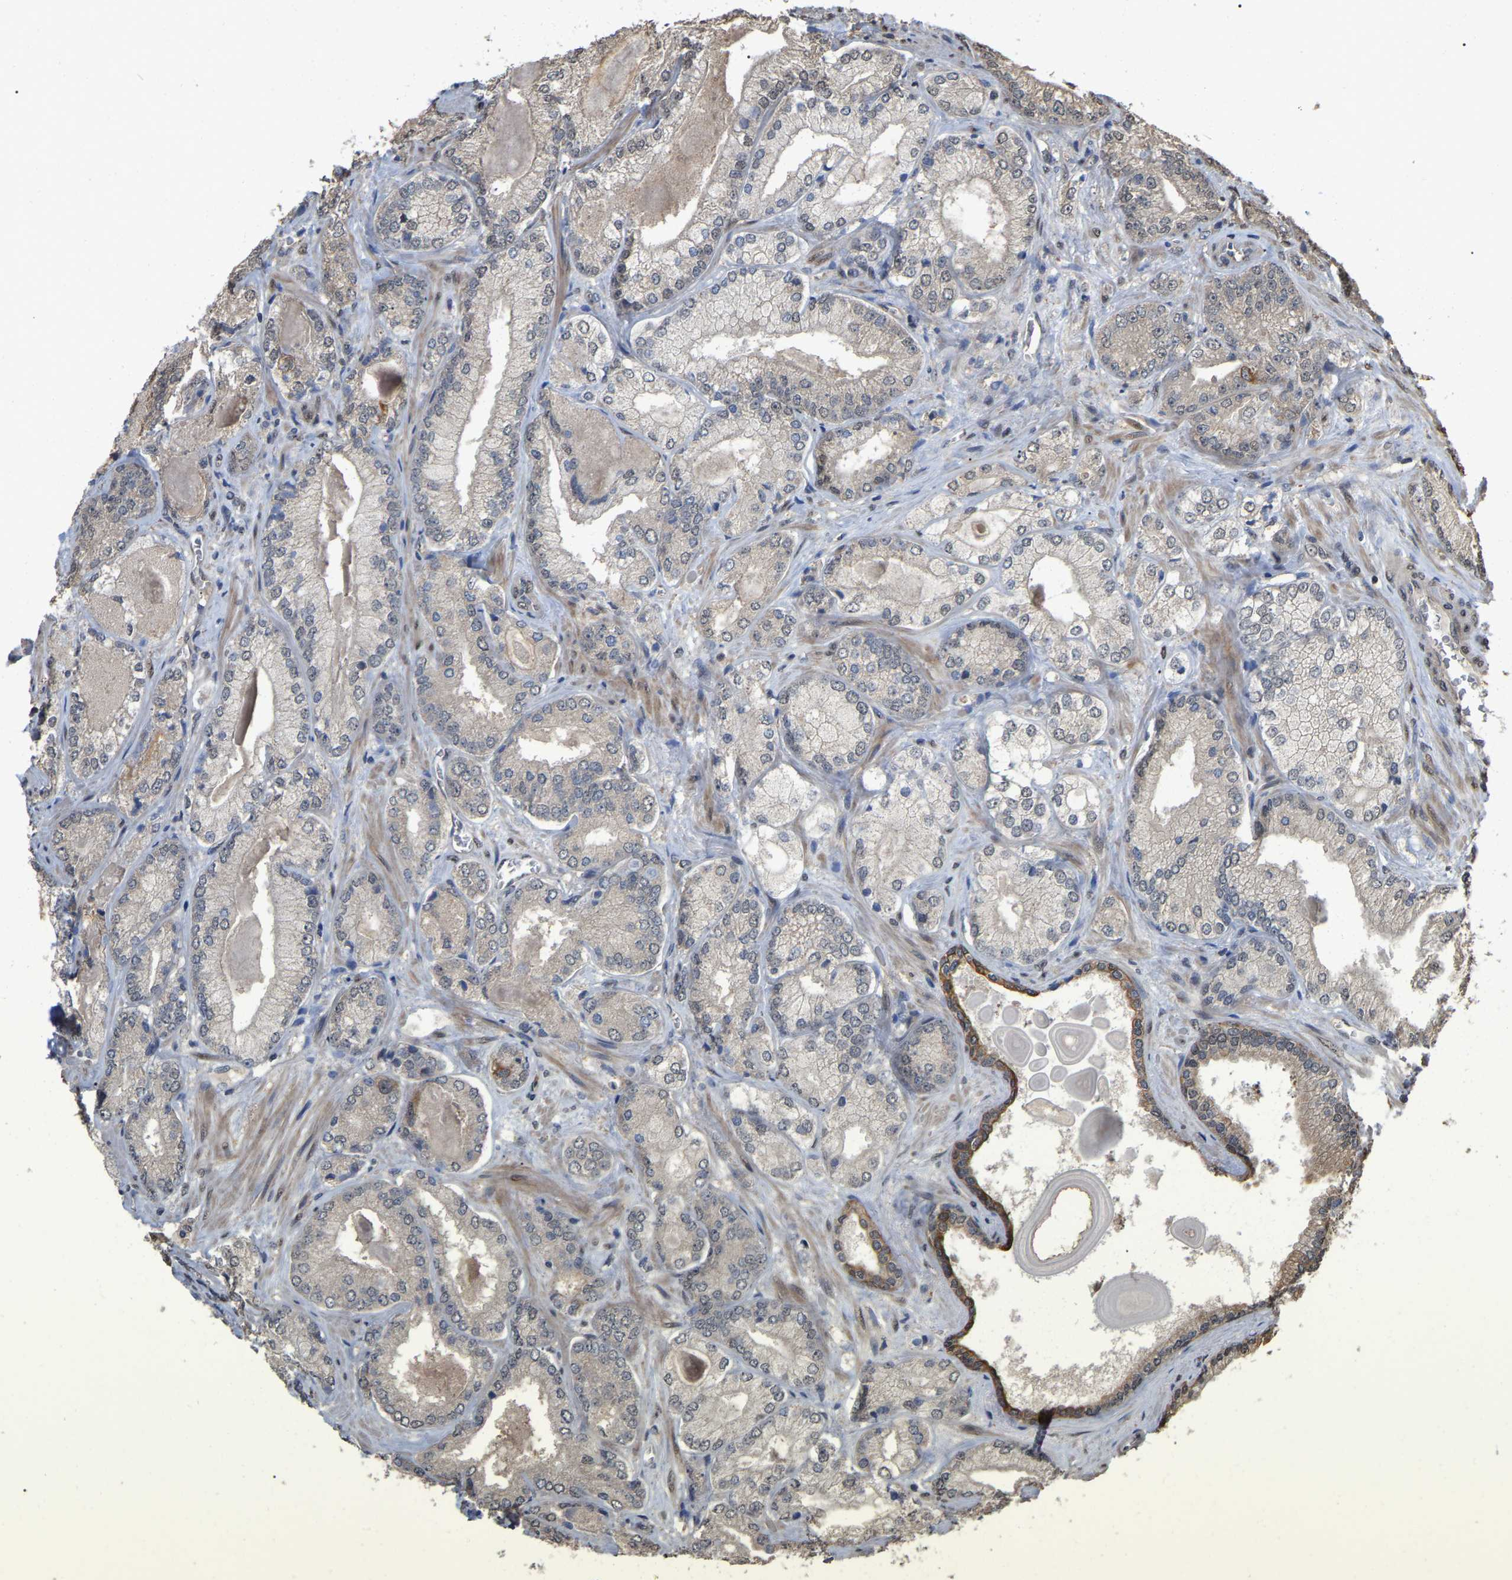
{"staining": {"intensity": "negative", "quantity": "none", "location": "none"}, "tissue": "prostate cancer", "cell_type": "Tumor cells", "image_type": "cancer", "snomed": [{"axis": "morphology", "description": "Adenocarcinoma, Low grade"}, {"axis": "topography", "description": "Prostate"}], "caption": "There is no significant positivity in tumor cells of prostate cancer (adenocarcinoma (low-grade)).", "gene": "FAM219A", "patient": {"sex": "male", "age": 65}}